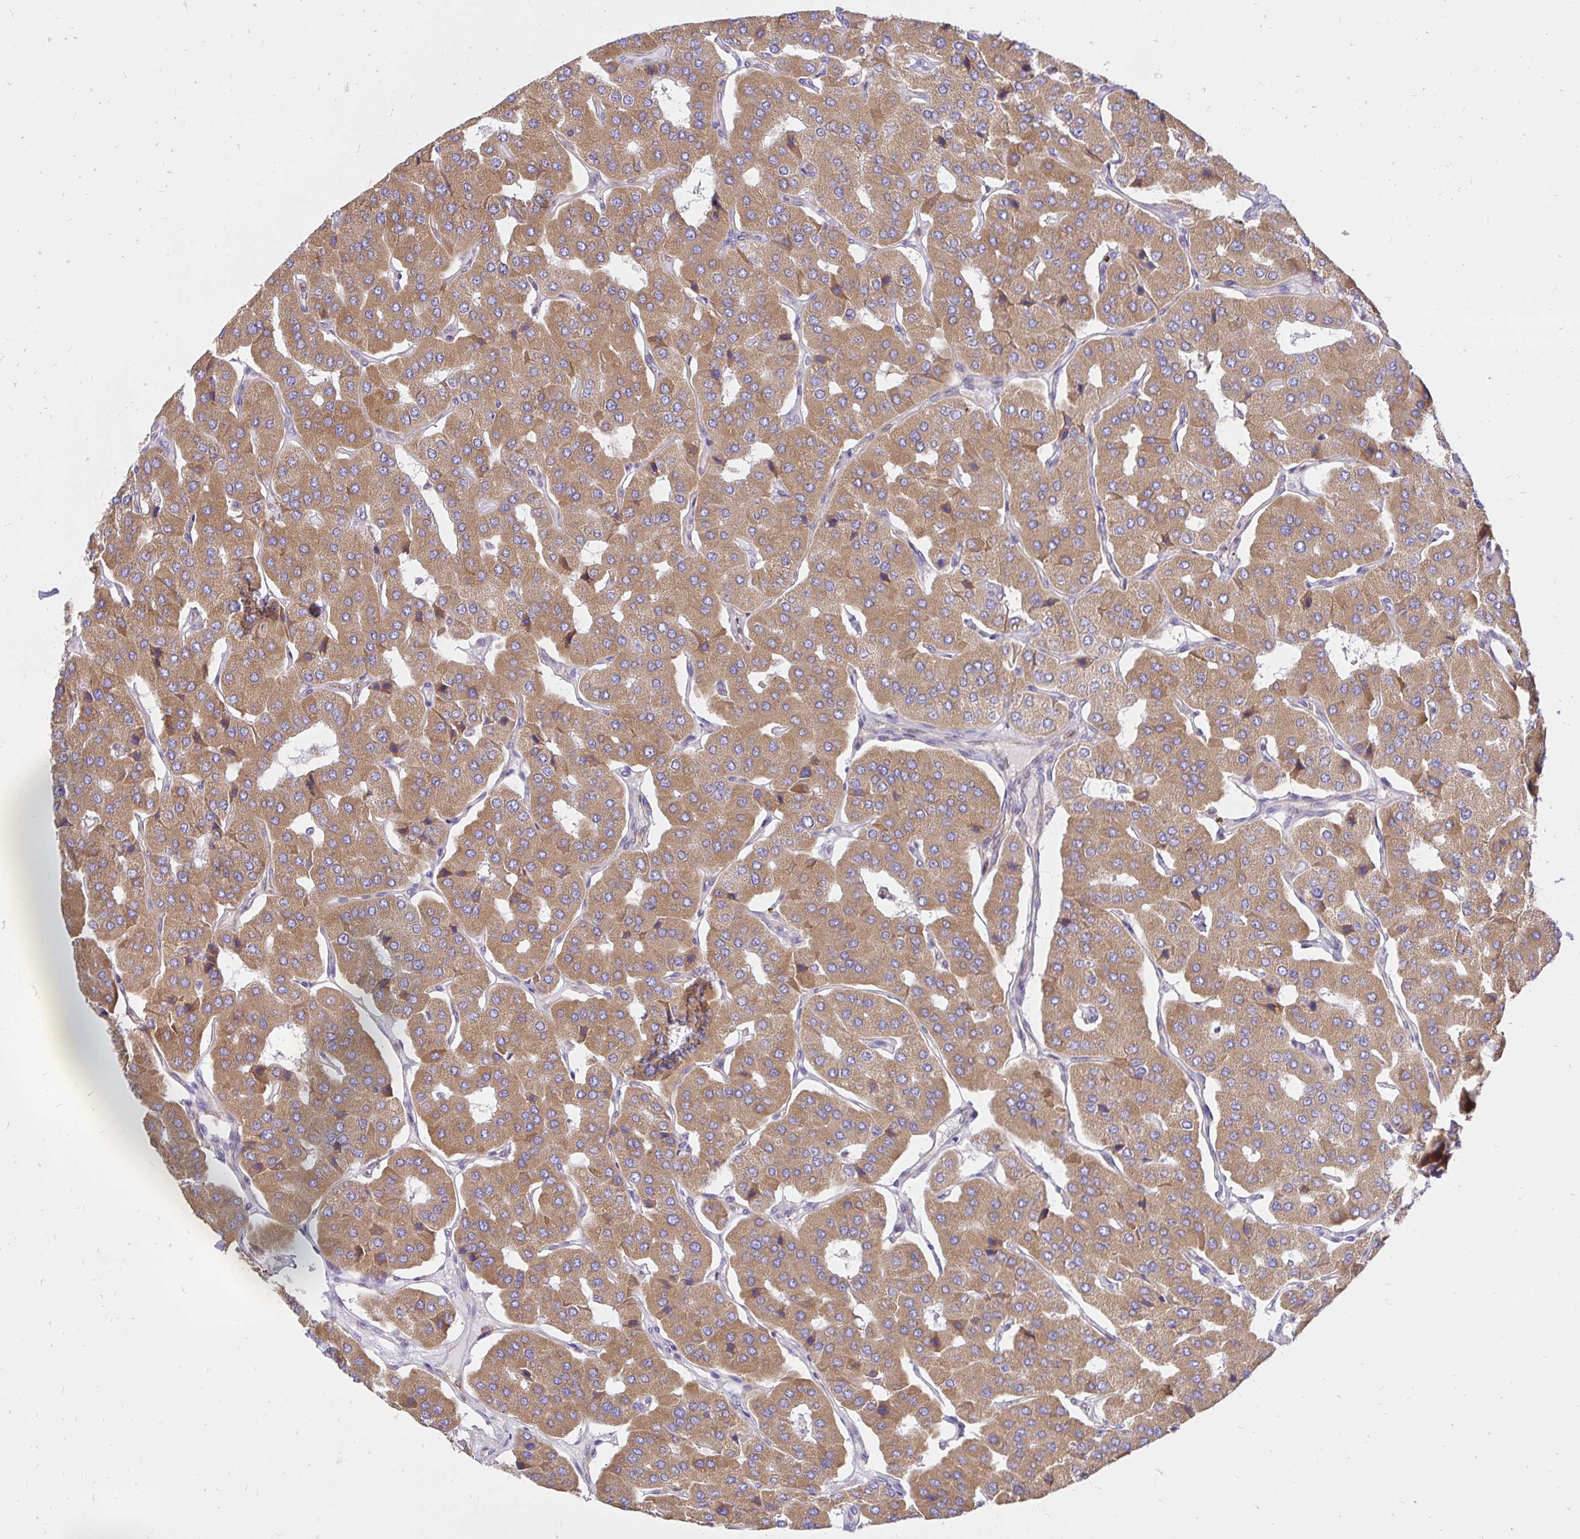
{"staining": {"intensity": "moderate", "quantity": ">75%", "location": "cytoplasmic/membranous"}, "tissue": "parathyroid gland", "cell_type": "Glandular cells", "image_type": "normal", "snomed": [{"axis": "morphology", "description": "Normal tissue, NOS"}, {"axis": "morphology", "description": "Adenoma, NOS"}, {"axis": "topography", "description": "Parathyroid gland"}], "caption": "Glandular cells exhibit medium levels of moderate cytoplasmic/membranous expression in approximately >75% of cells in unremarkable parathyroid gland. (DAB IHC with brightfield microscopy, high magnification).", "gene": "ABCB10", "patient": {"sex": "female", "age": 86}}